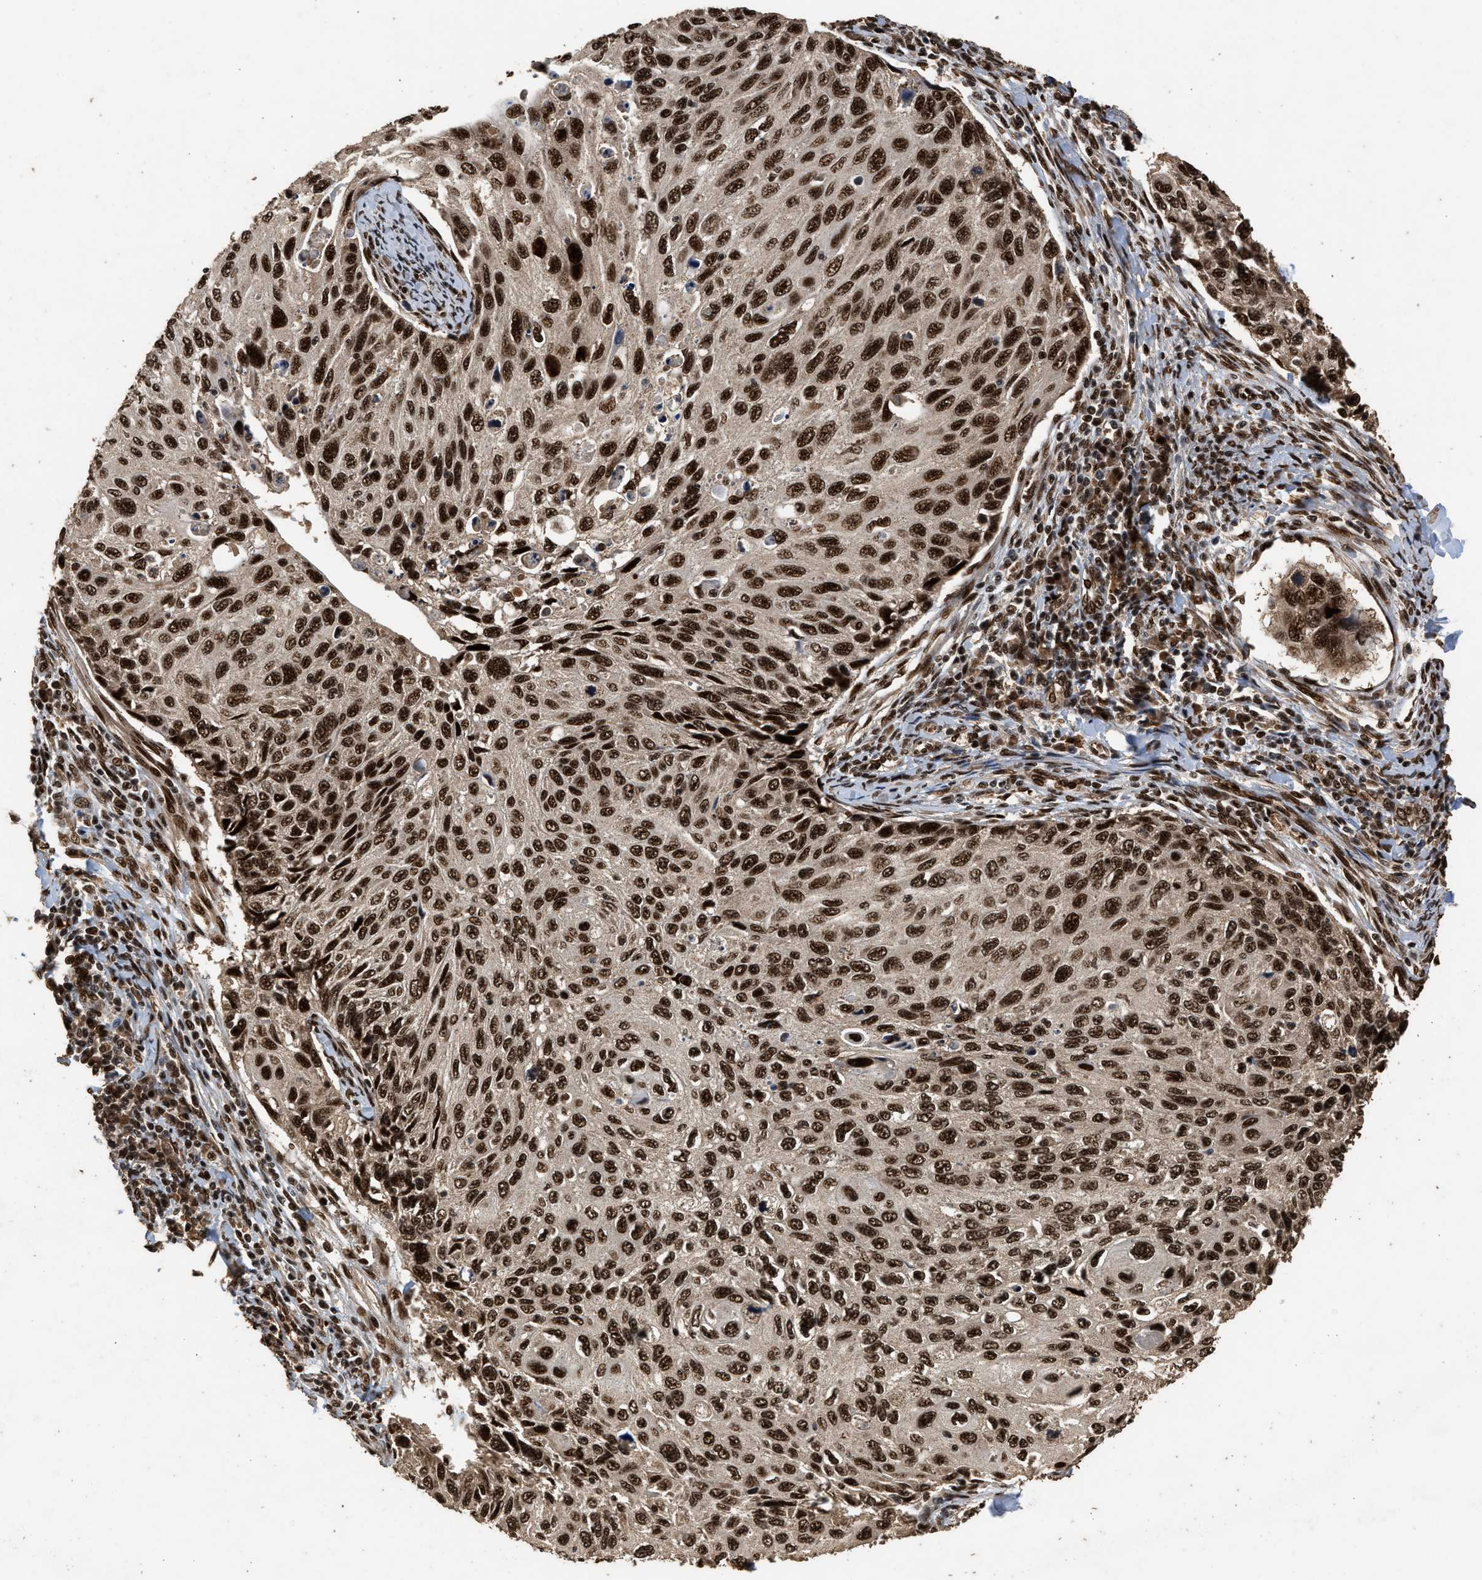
{"staining": {"intensity": "strong", "quantity": ">75%", "location": "nuclear"}, "tissue": "cervical cancer", "cell_type": "Tumor cells", "image_type": "cancer", "snomed": [{"axis": "morphology", "description": "Squamous cell carcinoma, NOS"}, {"axis": "topography", "description": "Cervix"}], "caption": "An image showing strong nuclear positivity in about >75% of tumor cells in cervical cancer, as visualized by brown immunohistochemical staining.", "gene": "PPP4R3B", "patient": {"sex": "female", "age": 70}}